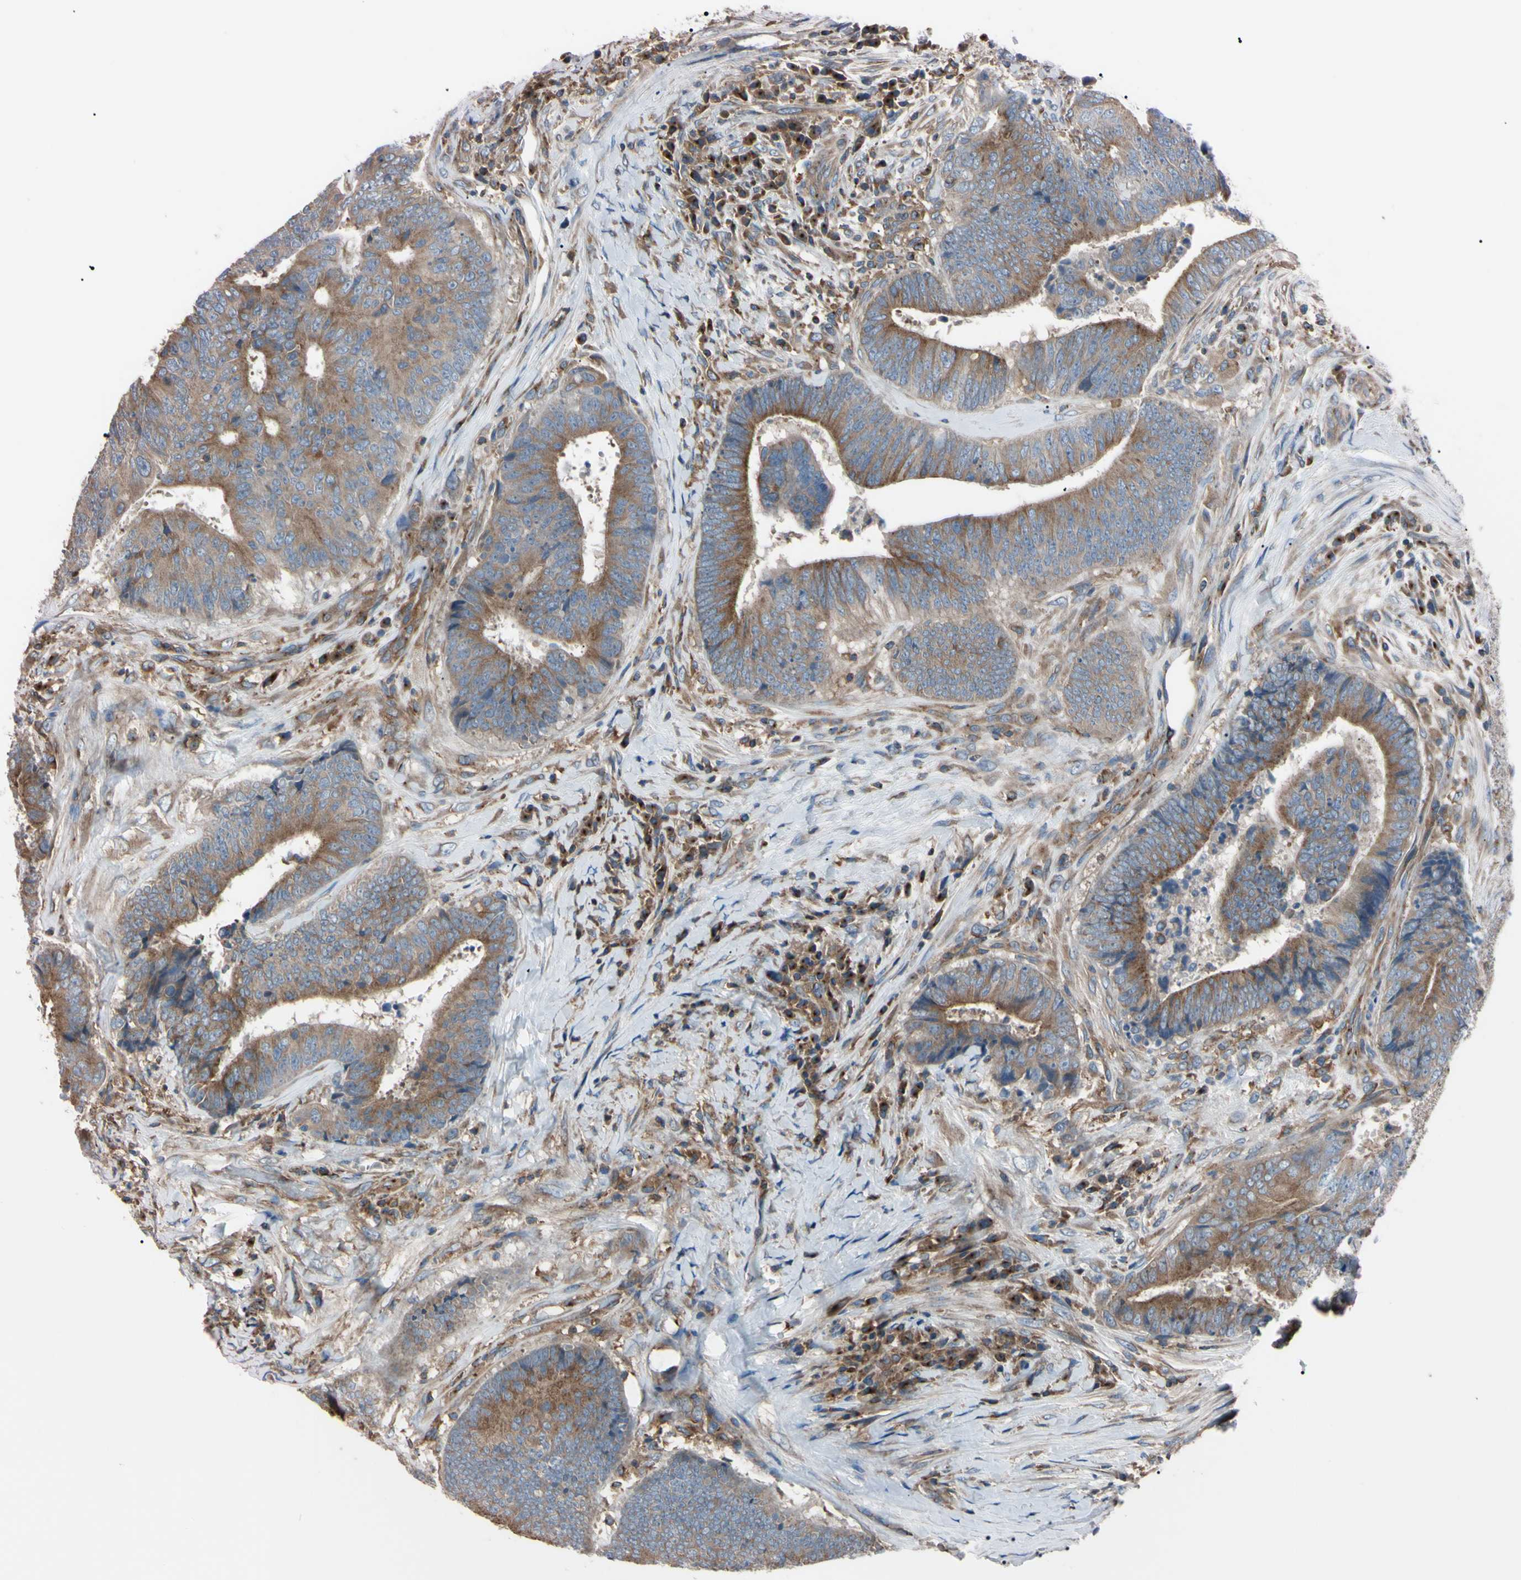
{"staining": {"intensity": "moderate", "quantity": ">75%", "location": "cytoplasmic/membranous"}, "tissue": "colorectal cancer", "cell_type": "Tumor cells", "image_type": "cancer", "snomed": [{"axis": "morphology", "description": "Adenocarcinoma, NOS"}, {"axis": "topography", "description": "Rectum"}], "caption": "Immunohistochemistry (IHC) photomicrograph of neoplastic tissue: adenocarcinoma (colorectal) stained using immunohistochemistry exhibits medium levels of moderate protein expression localized specifically in the cytoplasmic/membranous of tumor cells, appearing as a cytoplasmic/membranous brown color.", "gene": "PRKACA", "patient": {"sex": "male", "age": 72}}